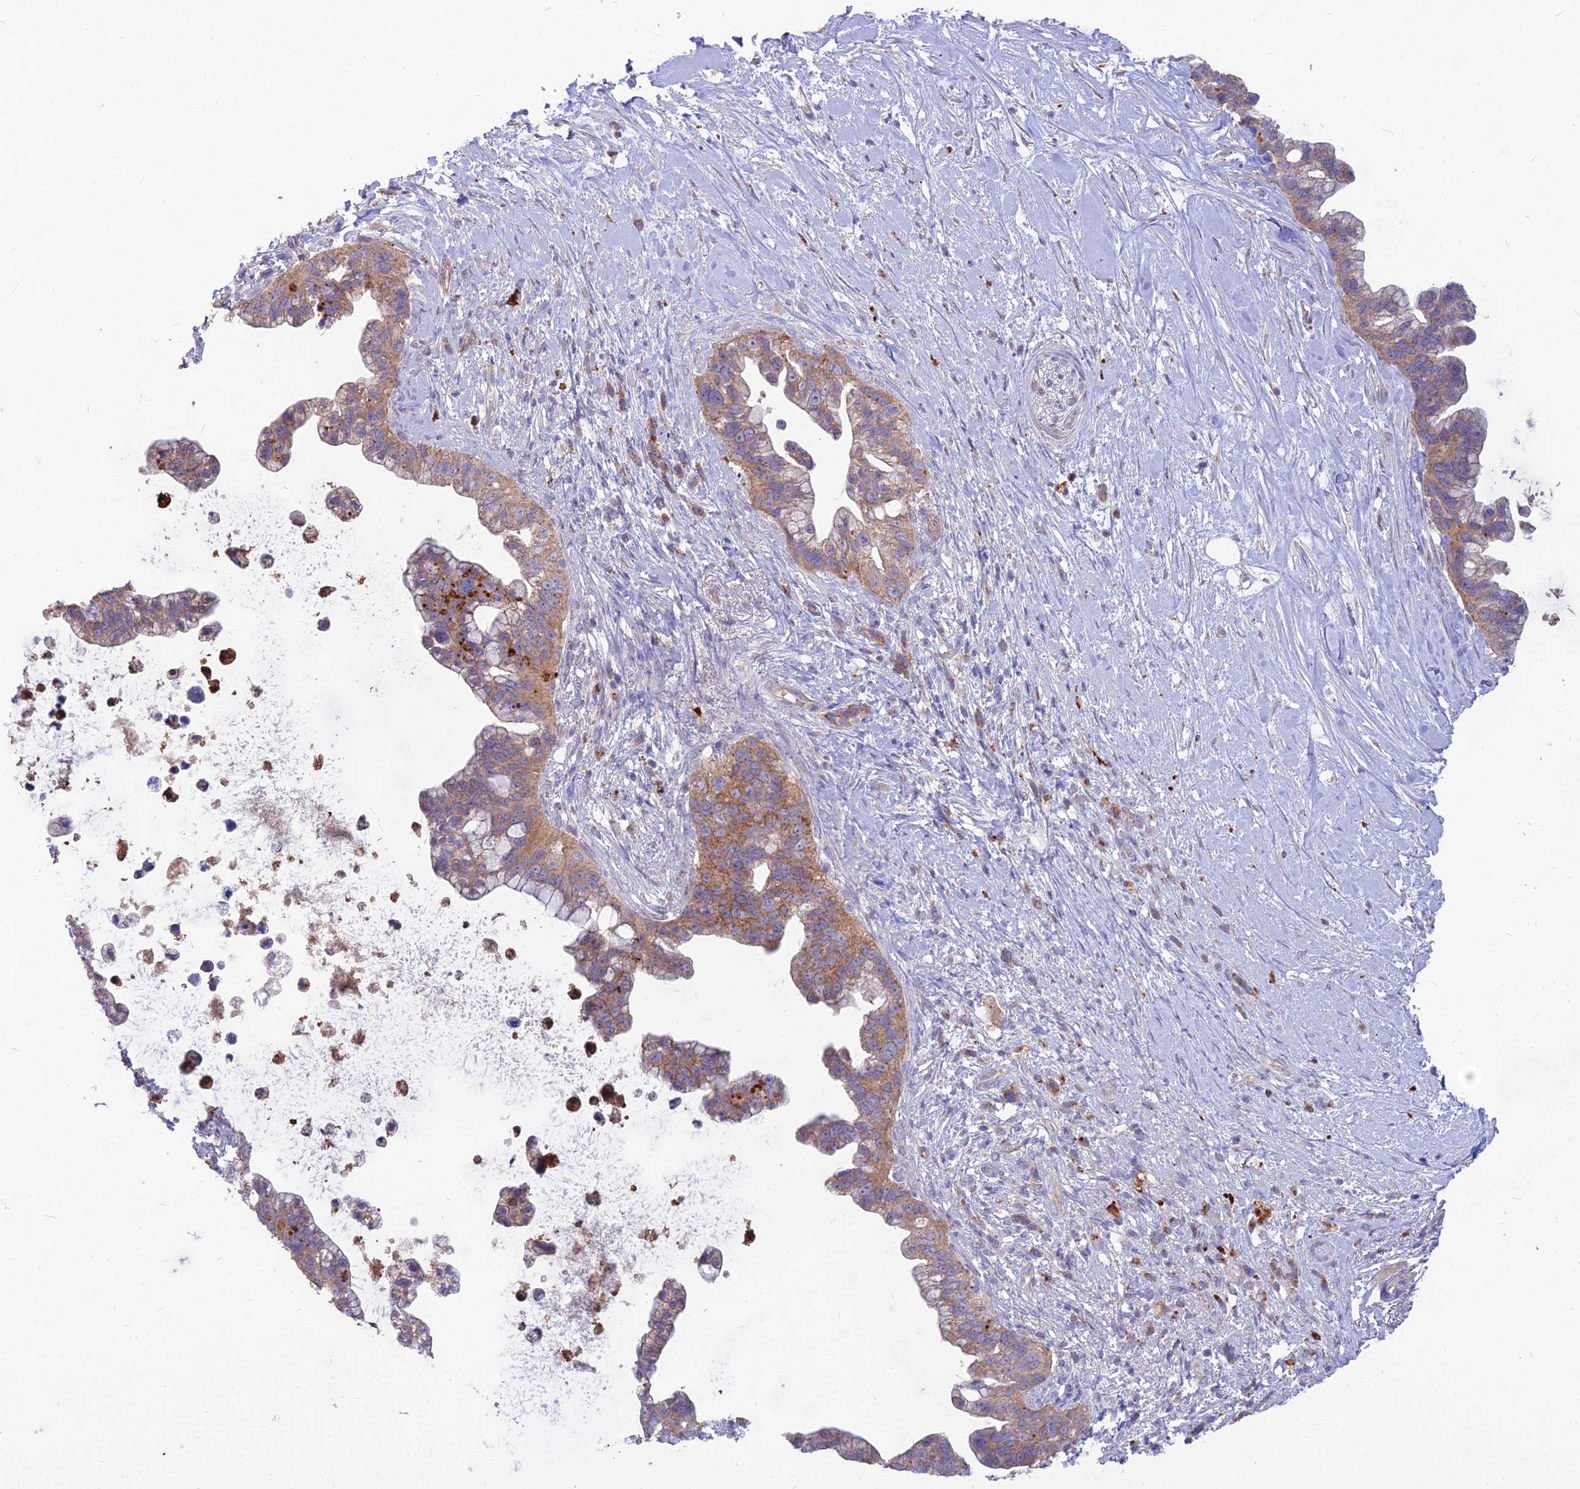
{"staining": {"intensity": "moderate", "quantity": ">75%", "location": "cytoplasmic/membranous"}, "tissue": "pancreatic cancer", "cell_type": "Tumor cells", "image_type": "cancer", "snomed": [{"axis": "morphology", "description": "Adenocarcinoma, NOS"}, {"axis": "topography", "description": "Pancreas"}], "caption": "Tumor cells display medium levels of moderate cytoplasmic/membranous staining in approximately >75% of cells in pancreatic adenocarcinoma.", "gene": "PCED1B", "patient": {"sex": "female", "age": 83}}